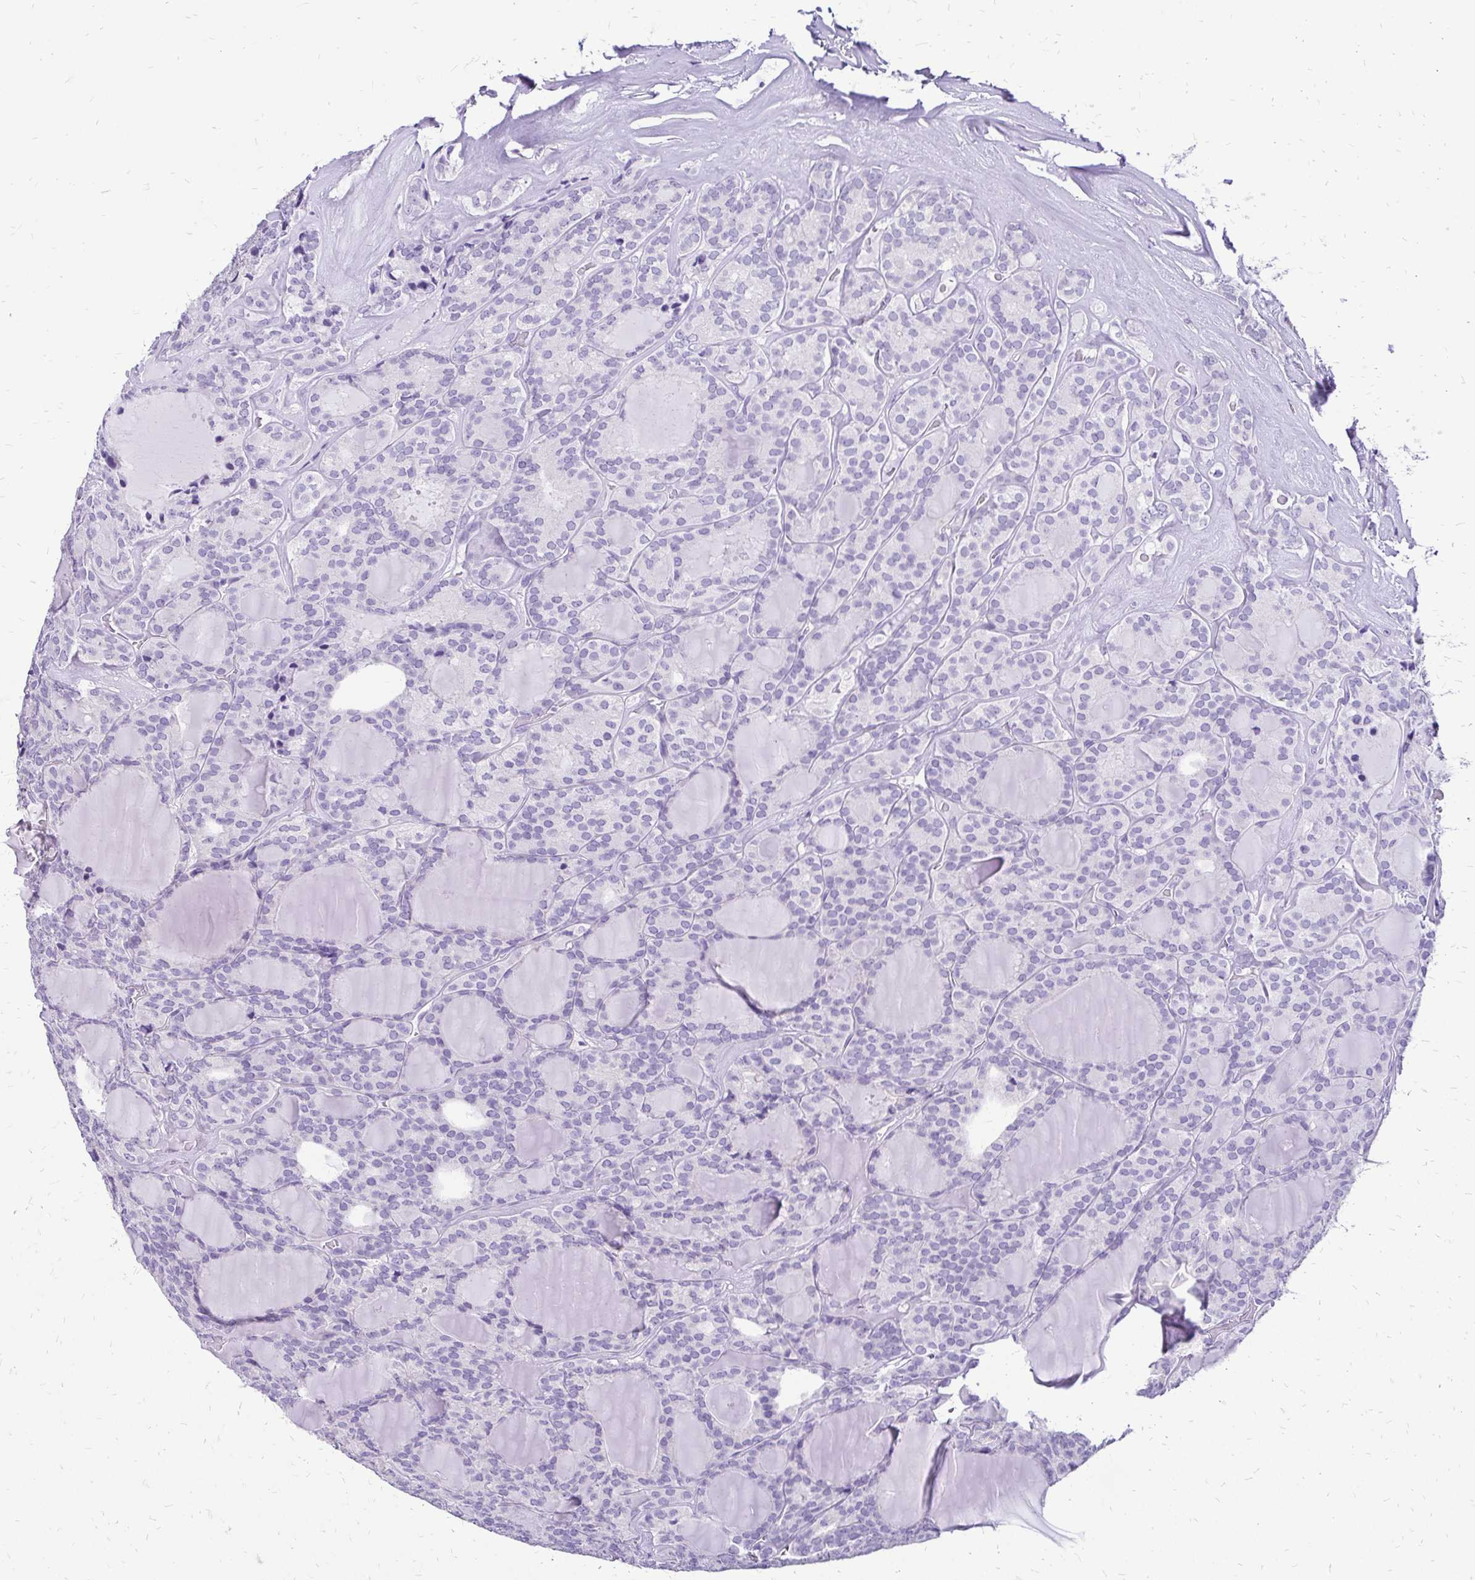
{"staining": {"intensity": "negative", "quantity": "none", "location": "none"}, "tissue": "thyroid cancer", "cell_type": "Tumor cells", "image_type": "cancer", "snomed": [{"axis": "morphology", "description": "Follicular adenoma carcinoma, NOS"}, {"axis": "topography", "description": "Thyroid gland"}], "caption": "Immunohistochemistry image of human follicular adenoma carcinoma (thyroid) stained for a protein (brown), which demonstrates no expression in tumor cells.", "gene": "SLC32A1", "patient": {"sex": "male", "age": 74}}